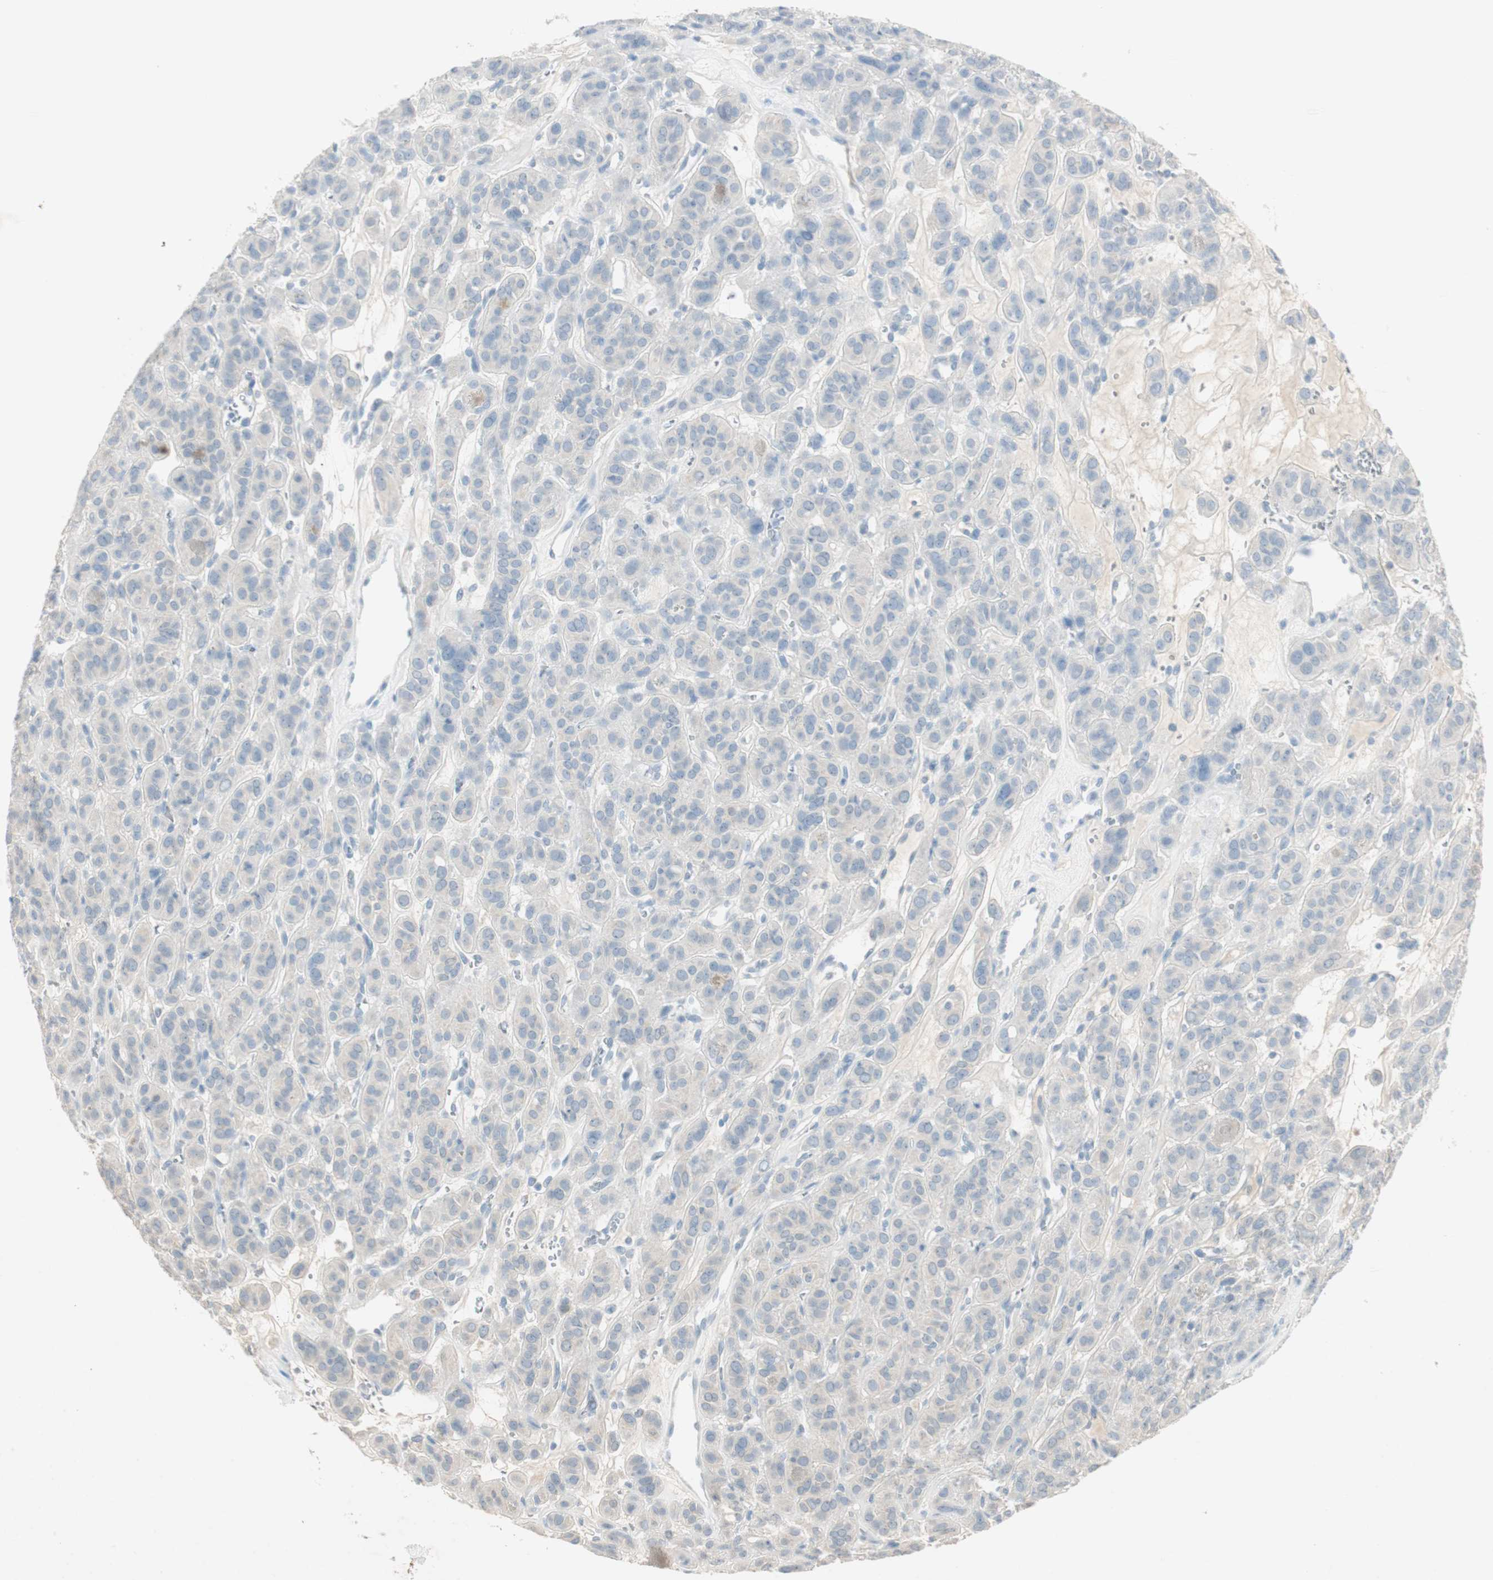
{"staining": {"intensity": "negative", "quantity": "none", "location": "none"}, "tissue": "thyroid cancer", "cell_type": "Tumor cells", "image_type": "cancer", "snomed": [{"axis": "morphology", "description": "Follicular adenoma carcinoma, NOS"}, {"axis": "topography", "description": "Thyroid gland"}], "caption": "Tumor cells are negative for protein expression in human thyroid cancer.", "gene": "KHK", "patient": {"sex": "female", "age": 71}}